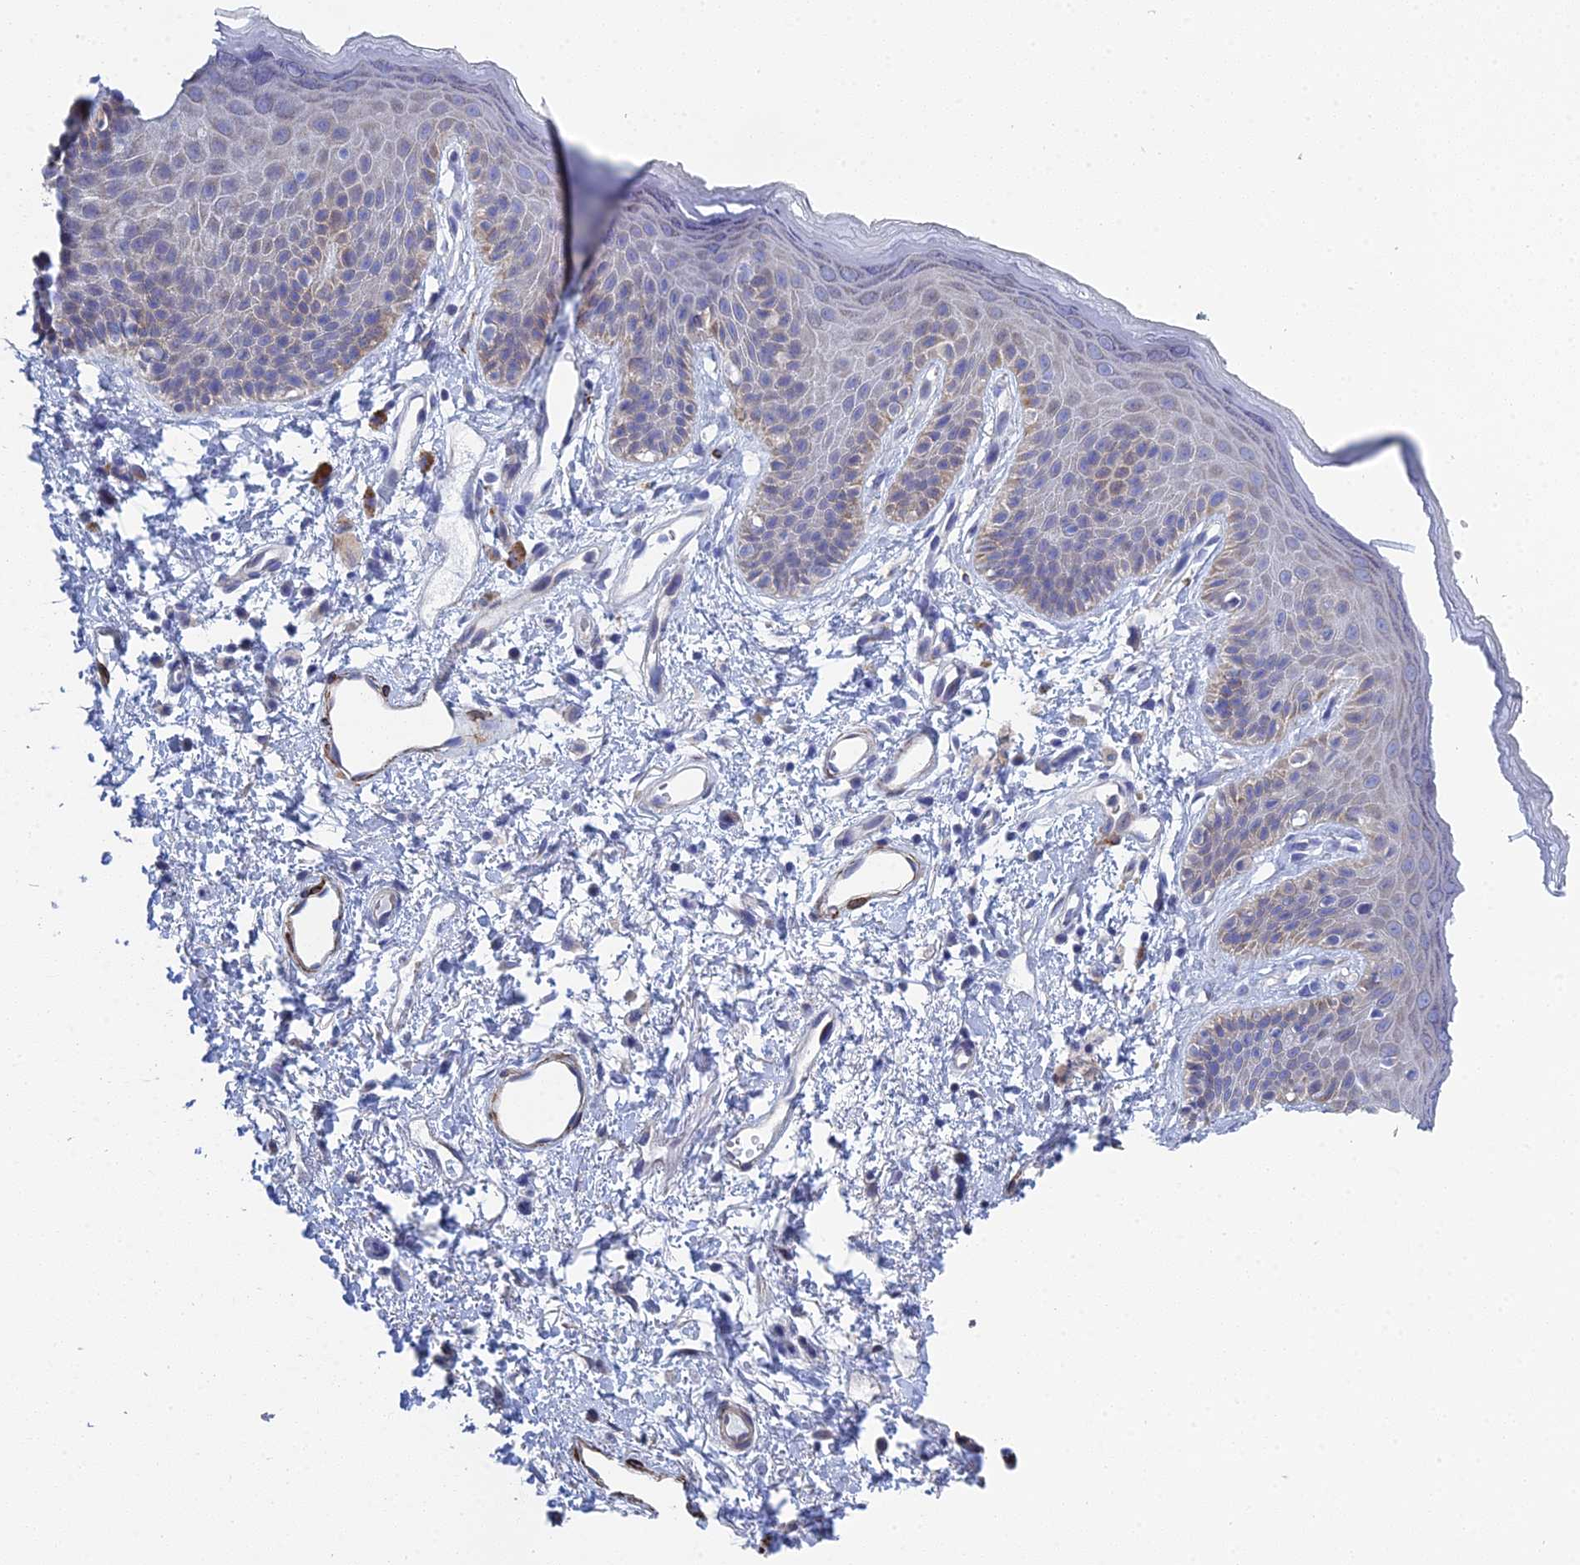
{"staining": {"intensity": "weak", "quantity": "<25%", "location": "cytoplasmic/membranous"}, "tissue": "skin", "cell_type": "Epidermal cells", "image_type": "normal", "snomed": [{"axis": "morphology", "description": "Normal tissue, NOS"}, {"axis": "topography", "description": "Anal"}], "caption": "This is a photomicrograph of IHC staining of benign skin, which shows no staining in epidermal cells. (Brightfield microscopy of DAB immunohistochemistry at high magnification).", "gene": "PCDHA8", "patient": {"sex": "female", "age": 46}}